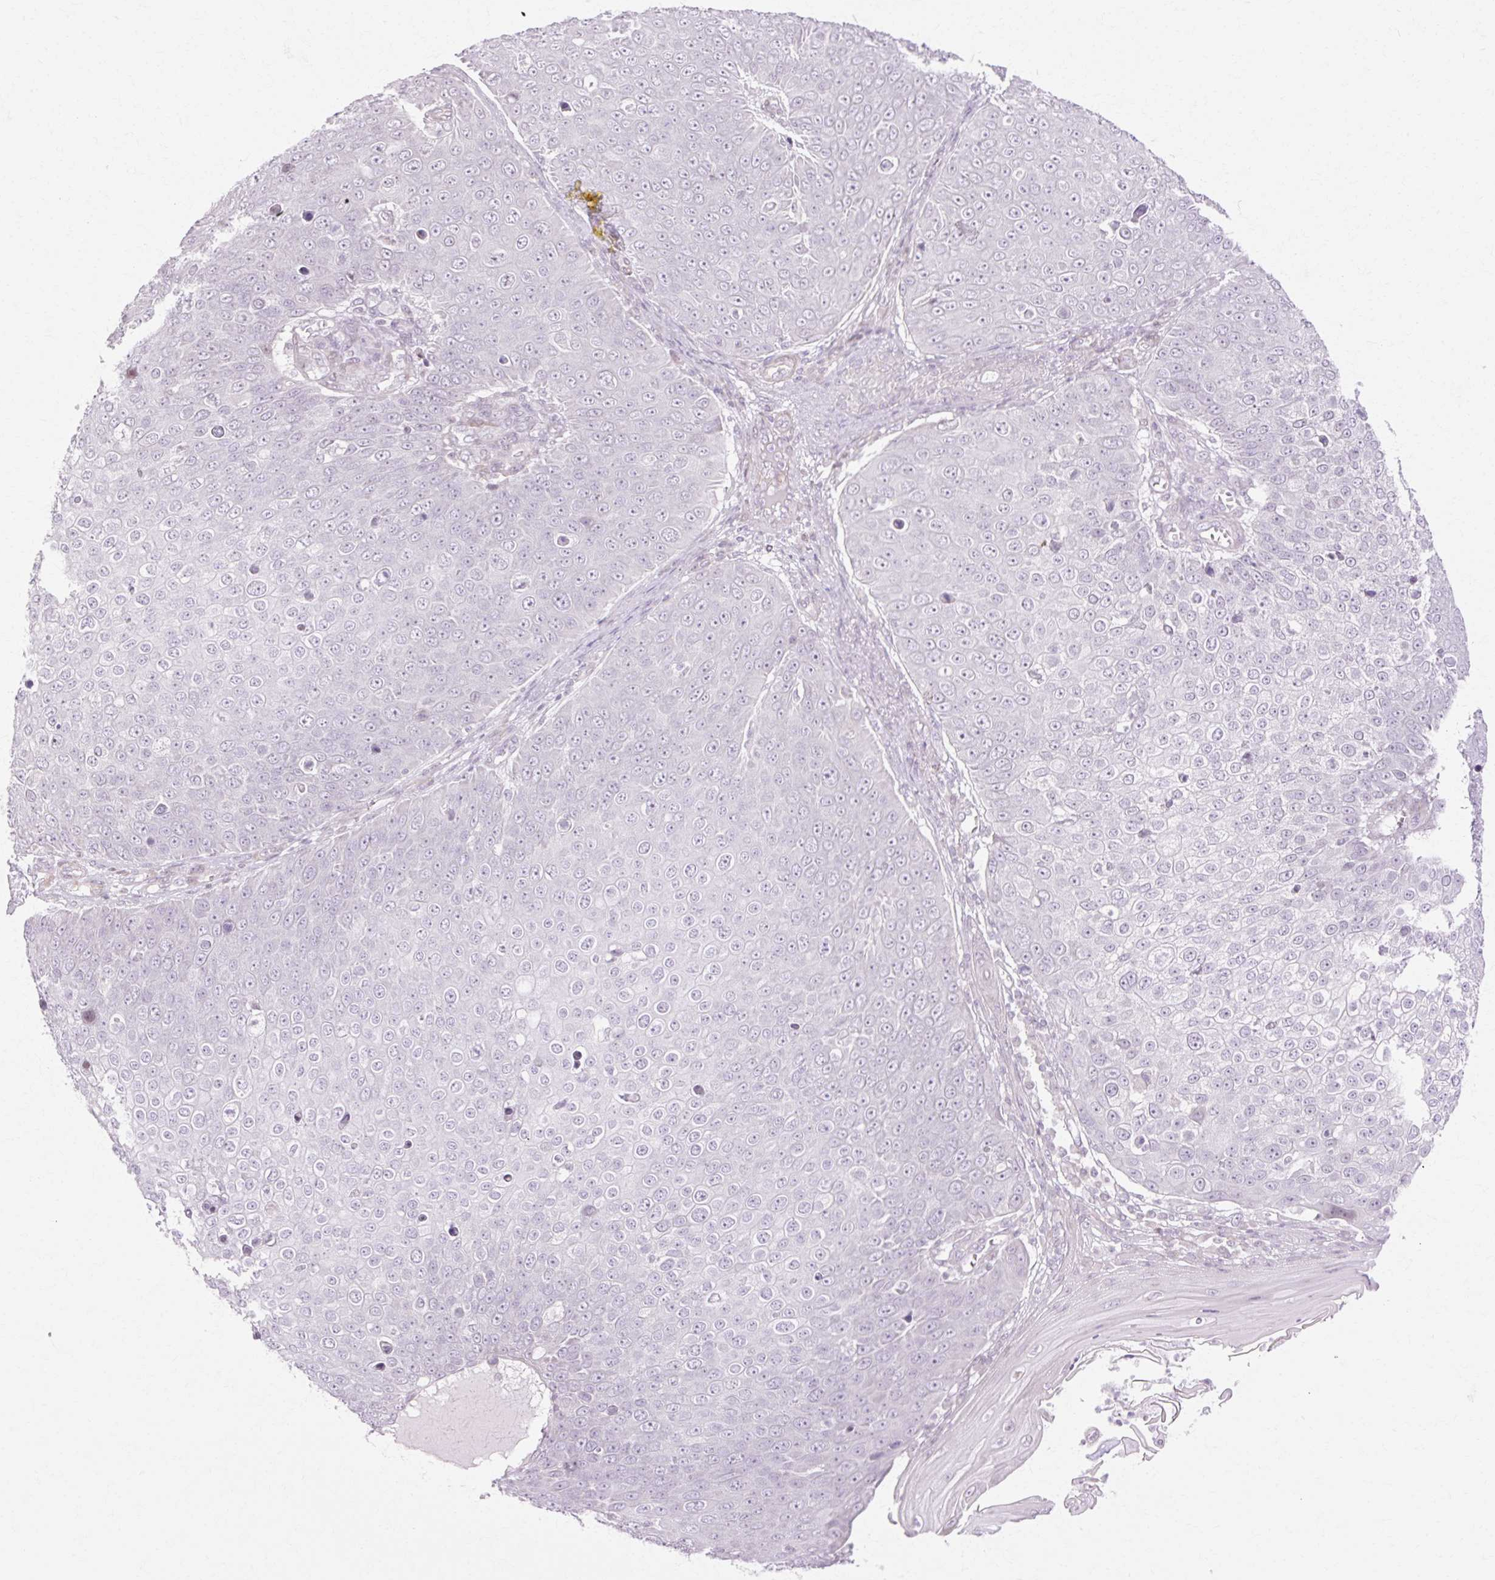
{"staining": {"intensity": "negative", "quantity": "none", "location": "none"}, "tissue": "skin cancer", "cell_type": "Tumor cells", "image_type": "cancer", "snomed": [{"axis": "morphology", "description": "Squamous cell carcinoma, NOS"}, {"axis": "topography", "description": "Skin"}], "caption": "There is no significant staining in tumor cells of skin cancer (squamous cell carcinoma).", "gene": "C3orf49", "patient": {"sex": "male", "age": 71}}